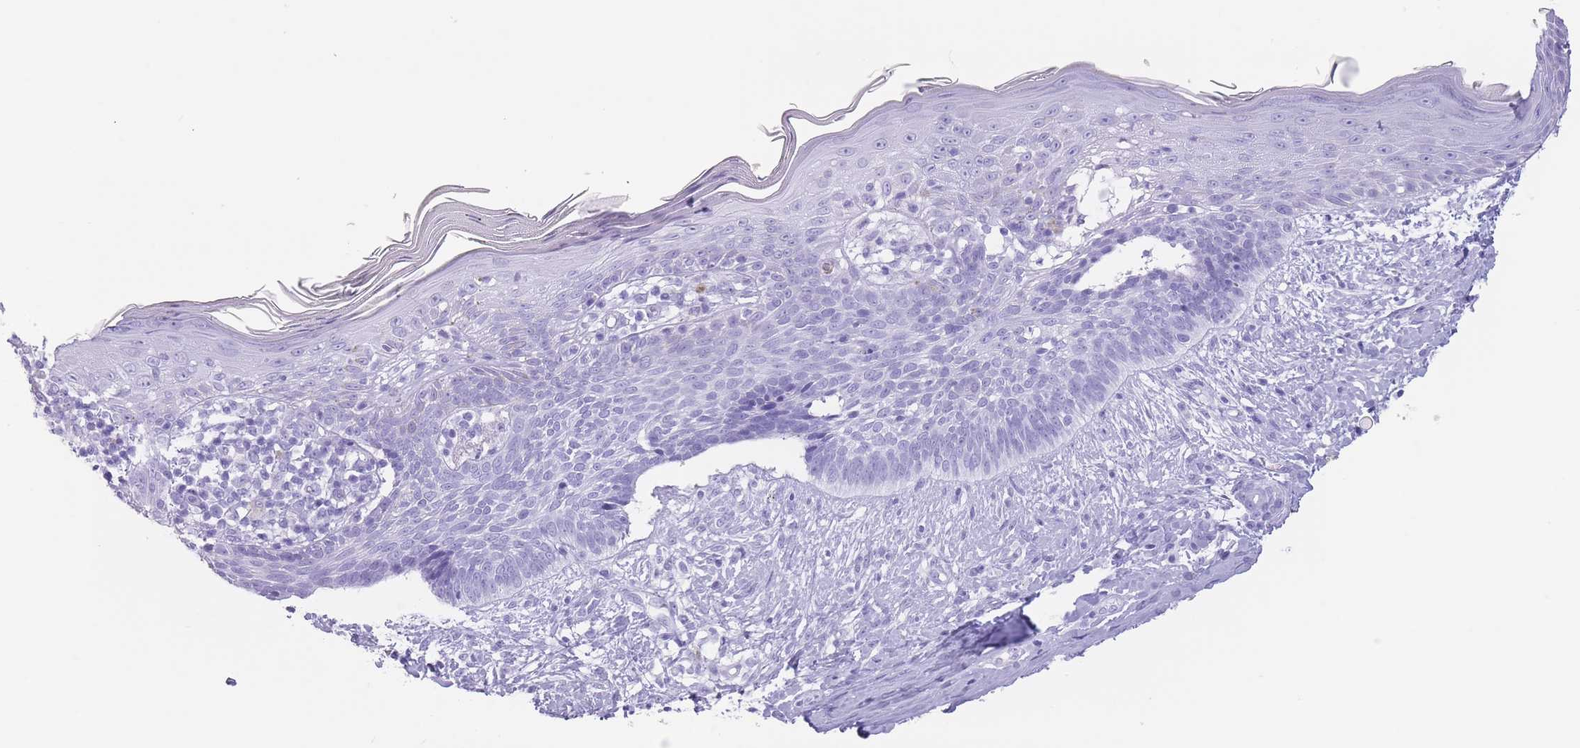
{"staining": {"intensity": "negative", "quantity": "none", "location": "none"}, "tissue": "skin cancer", "cell_type": "Tumor cells", "image_type": "cancer", "snomed": [{"axis": "morphology", "description": "Basal cell carcinoma"}, {"axis": "topography", "description": "Skin"}], "caption": "Protein analysis of basal cell carcinoma (skin) demonstrates no significant staining in tumor cells. (IHC, brightfield microscopy, high magnification).", "gene": "OR4F21", "patient": {"sex": "male", "age": 73}}